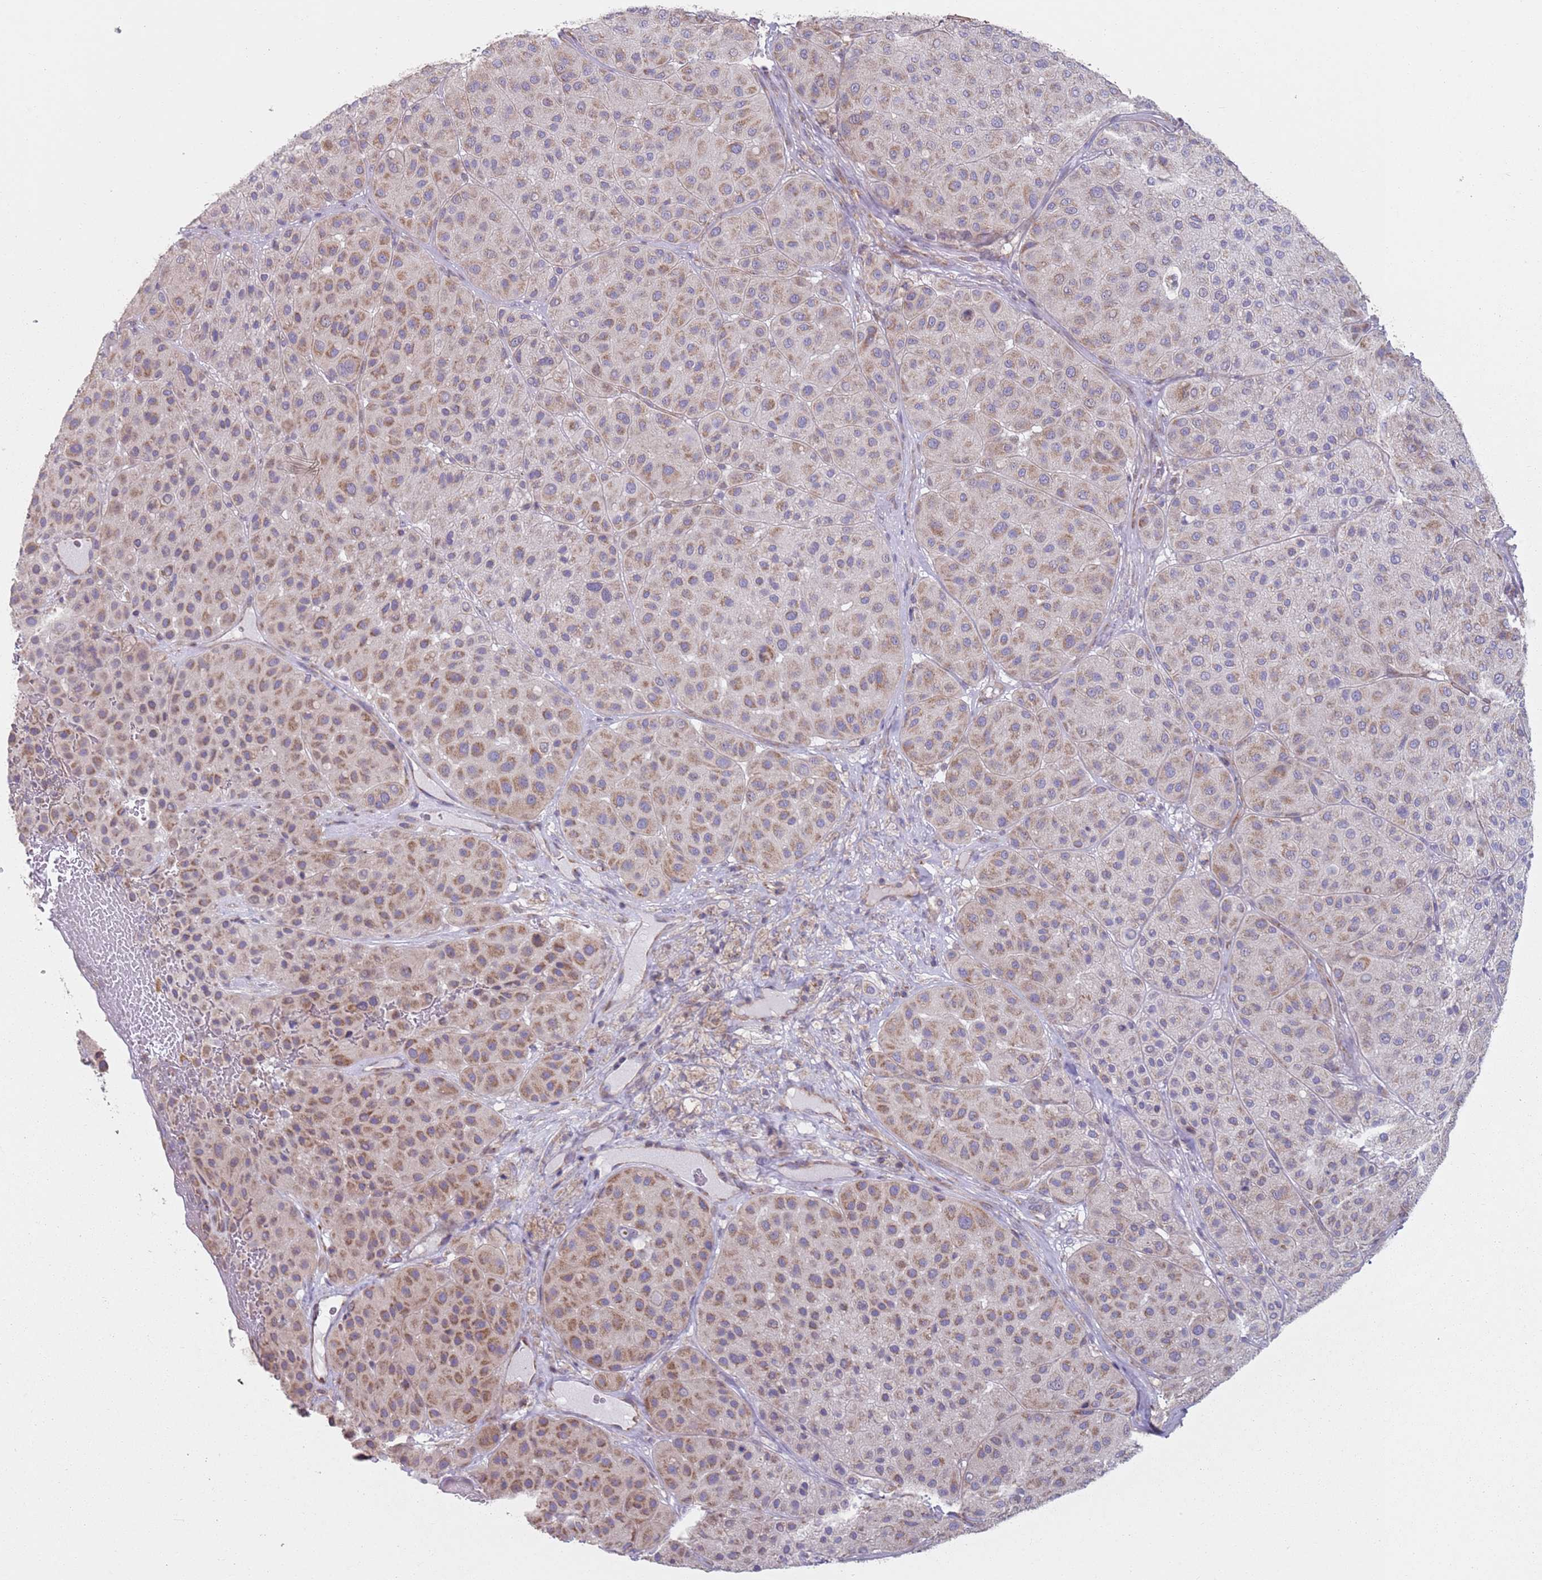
{"staining": {"intensity": "moderate", "quantity": ">75%", "location": "cytoplasmic/membranous"}, "tissue": "melanoma", "cell_type": "Tumor cells", "image_type": "cancer", "snomed": [{"axis": "morphology", "description": "Malignant melanoma, Metastatic site"}, {"axis": "topography", "description": "Smooth muscle"}], "caption": "Protein expression by immunohistochemistry (IHC) shows moderate cytoplasmic/membranous expression in approximately >75% of tumor cells in malignant melanoma (metastatic site).", "gene": "GAS8", "patient": {"sex": "male", "age": 41}}